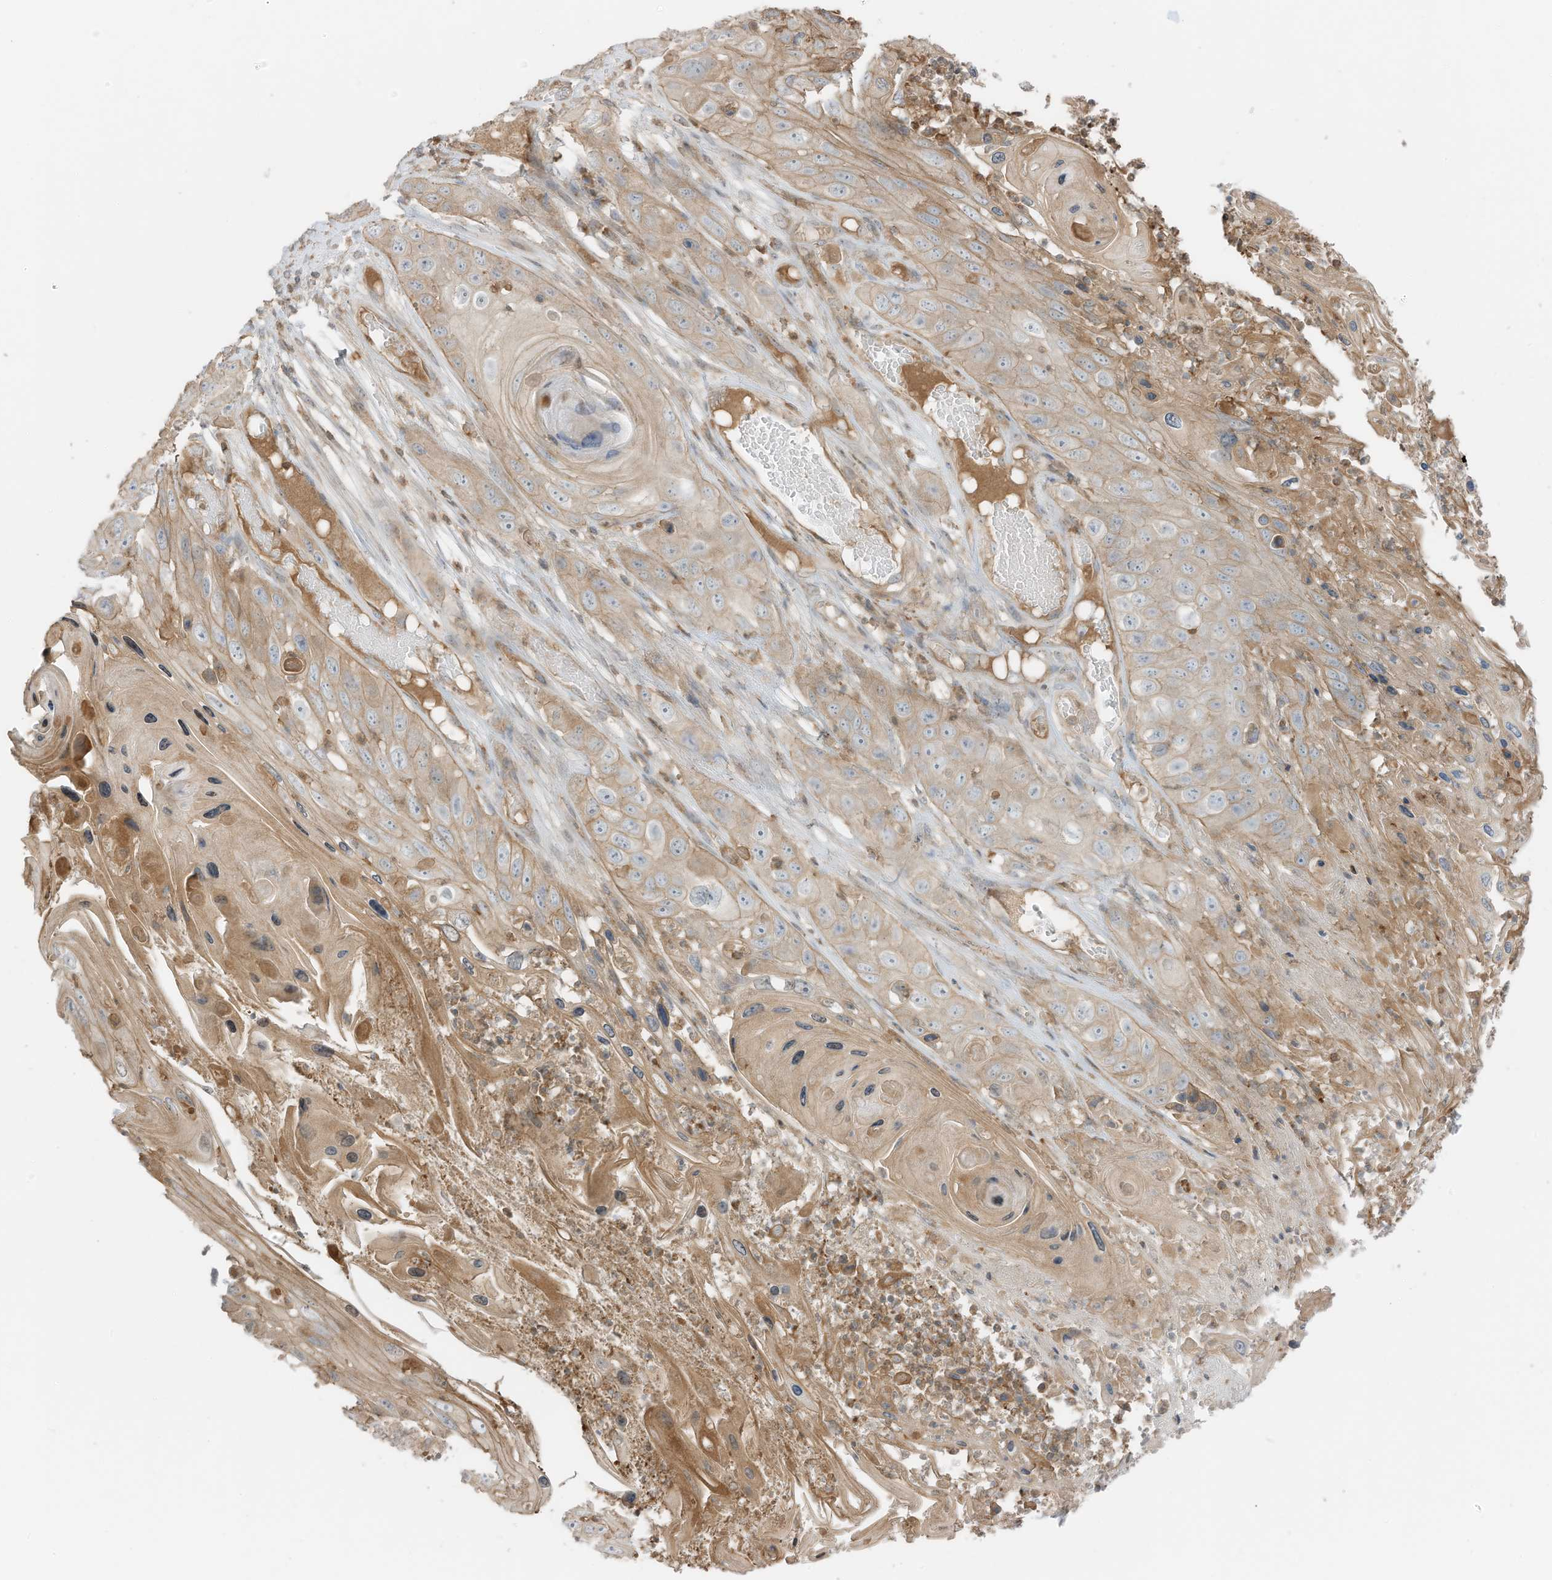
{"staining": {"intensity": "moderate", "quantity": "<25%", "location": "cytoplasmic/membranous"}, "tissue": "skin cancer", "cell_type": "Tumor cells", "image_type": "cancer", "snomed": [{"axis": "morphology", "description": "Squamous cell carcinoma, NOS"}, {"axis": "topography", "description": "Skin"}], "caption": "Squamous cell carcinoma (skin) stained for a protein (brown) exhibits moderate cytoplasmic/membranous positive expression in about <25% of tumor cells.", "gene": "SLC25A12", "patient": {"sex": "male", "age": 55}}